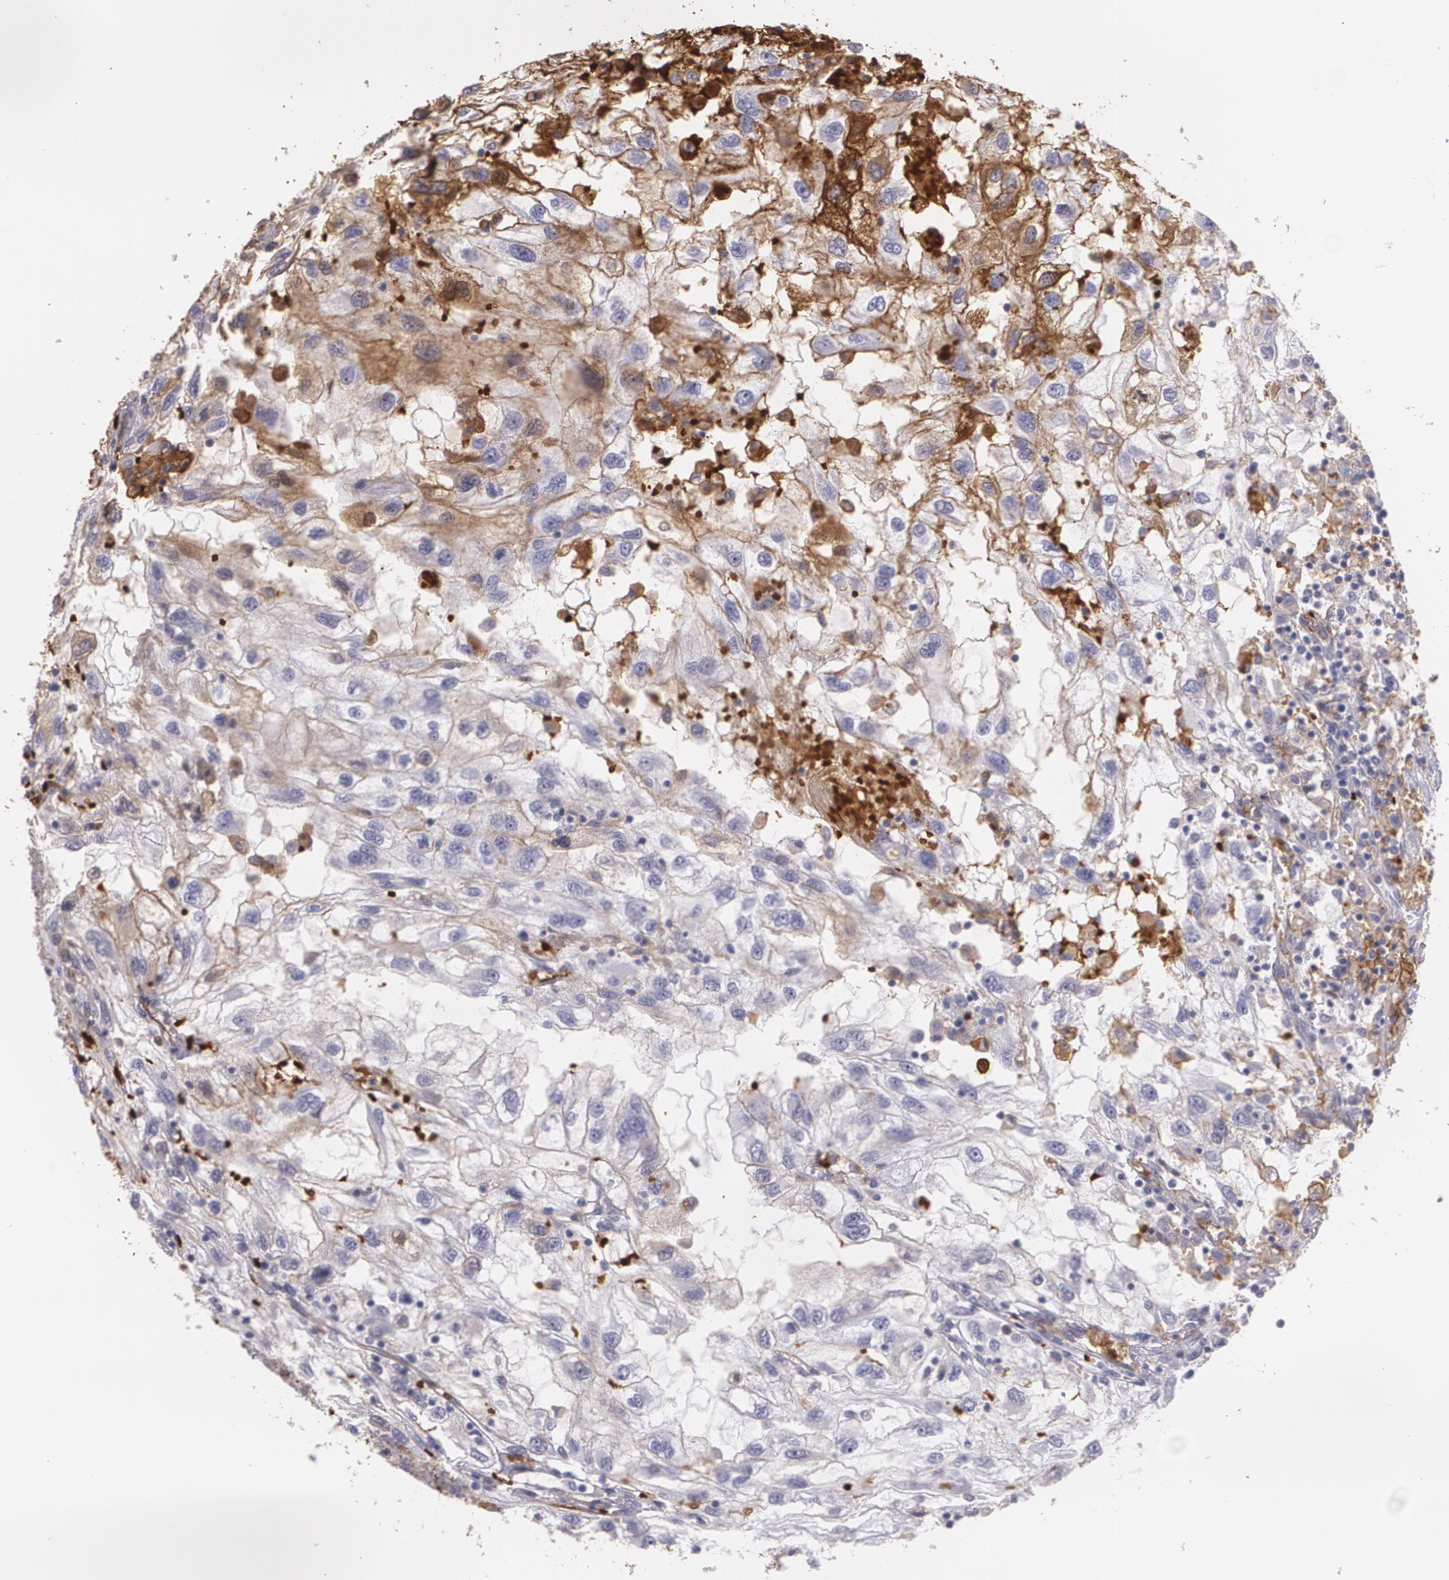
{"staining": {"intensity": "strong", "quantity": ">75%", "location": "cytoplasmic/membranous"}, "tissue": "renal cancer", "cell_type": "Tumor cells", "image_type": "cancer", "snomed": [{"axis": "morphology", "description": "Normal tissue, NOS"}, {"axis": "morphology", "description": "Adenocarcinoma, NOS"}, {"axis": "topography", "description": "Kidney"}], "caption": "The image reveals a brown stain indicating the presence of a protein in the cytoplasmic/membranous of tumor cells in adenocarcinoma (renal). Nuclei are stained in blue.", "gene": "ACE", "patient": {"sex": "male", "age": 71}}